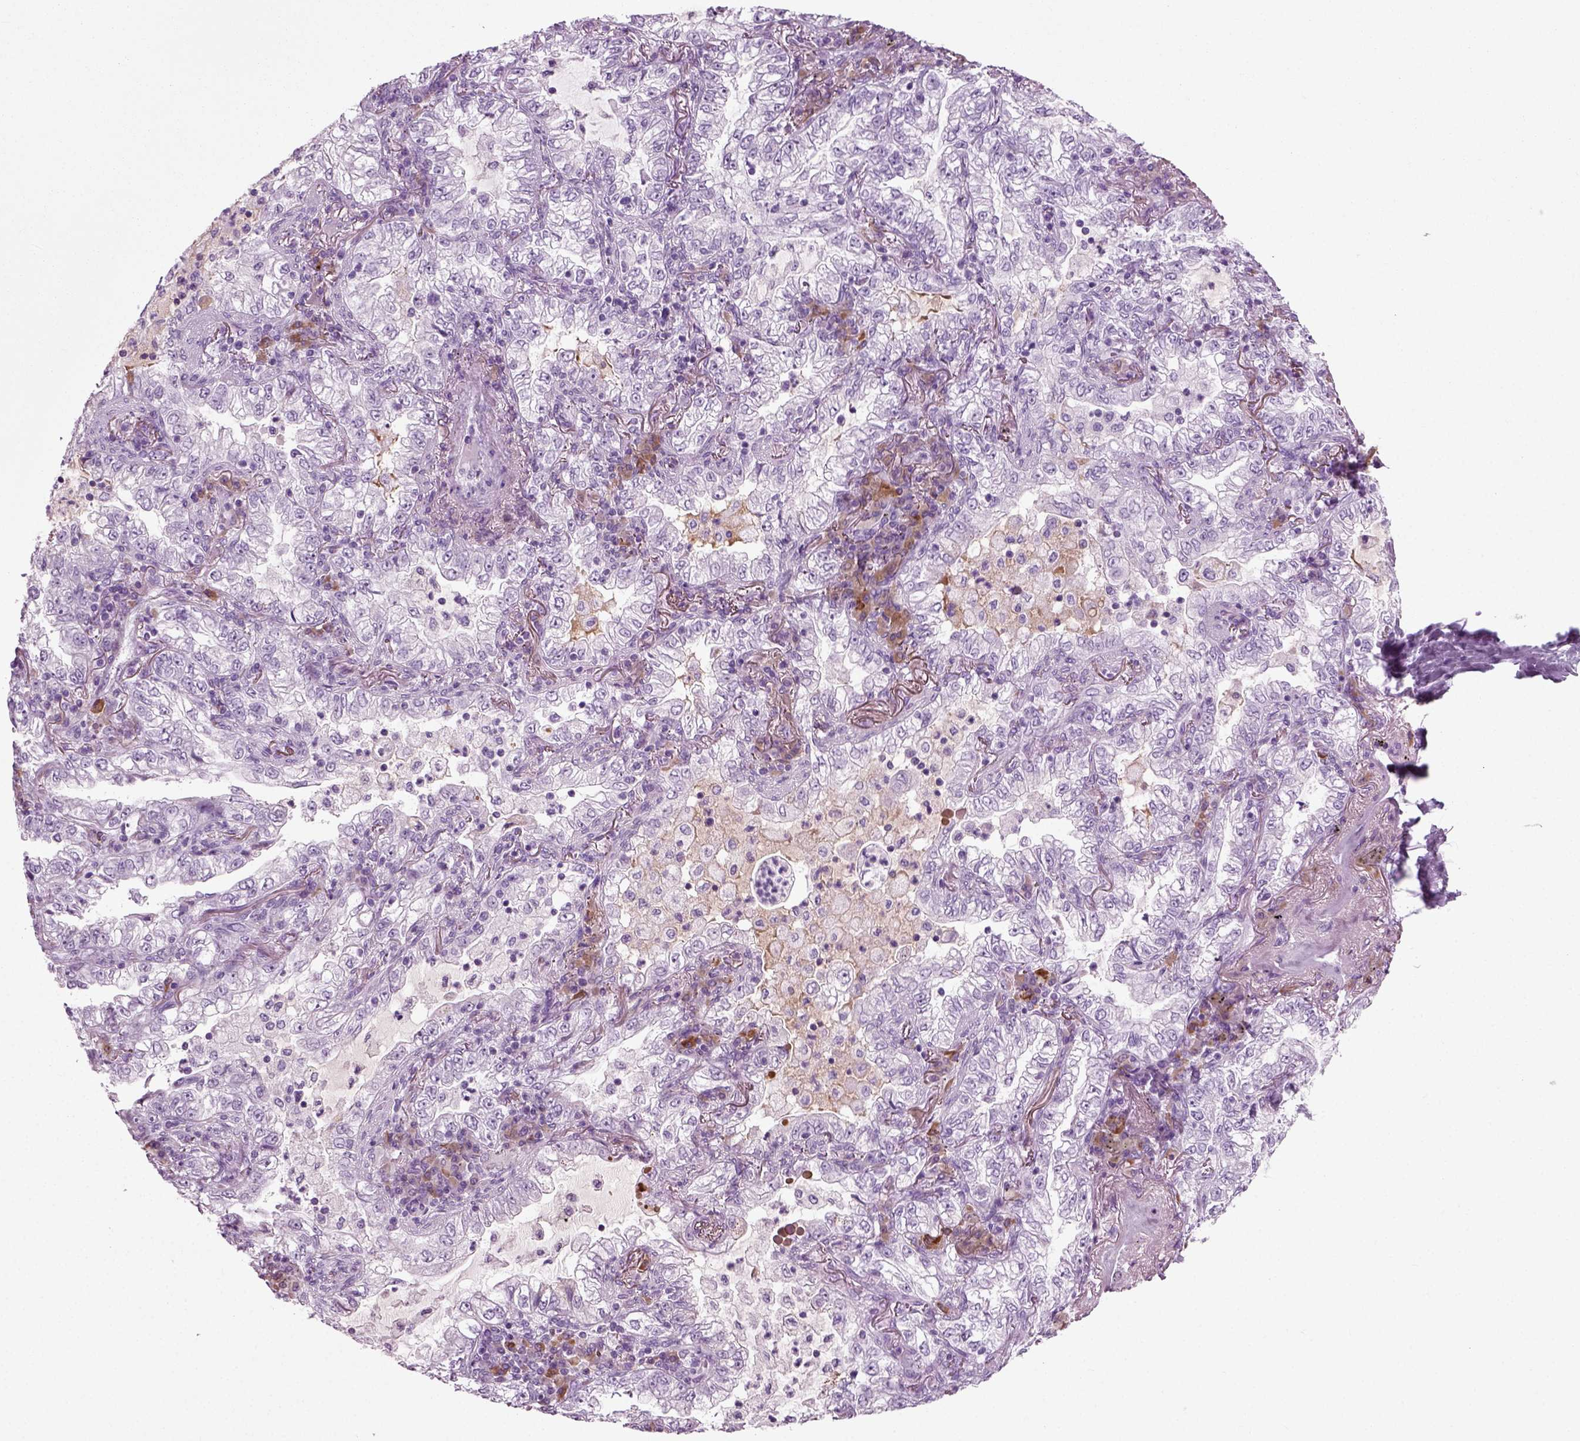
{"staining": {"intensity": "negative", "quantity": "none", "location": "none"}, "tissue": "lung cancer", "cell_type": "Tumor cells", "image_type": "cancer", "snomed": [{"axis": "morphology", "description": "Adenocarcinoma, NOS"}, {"axis": "topography", "description": "Lung"}], "caption": "Immunohistochemical staining of human lung adenocarcinoma reveals no significant expression in tumor cells. (DAB immunohistochemistry with hematoxylin counter stain).", "gene": "PRLH", "patient": {"sex": "female", "age": 73}}